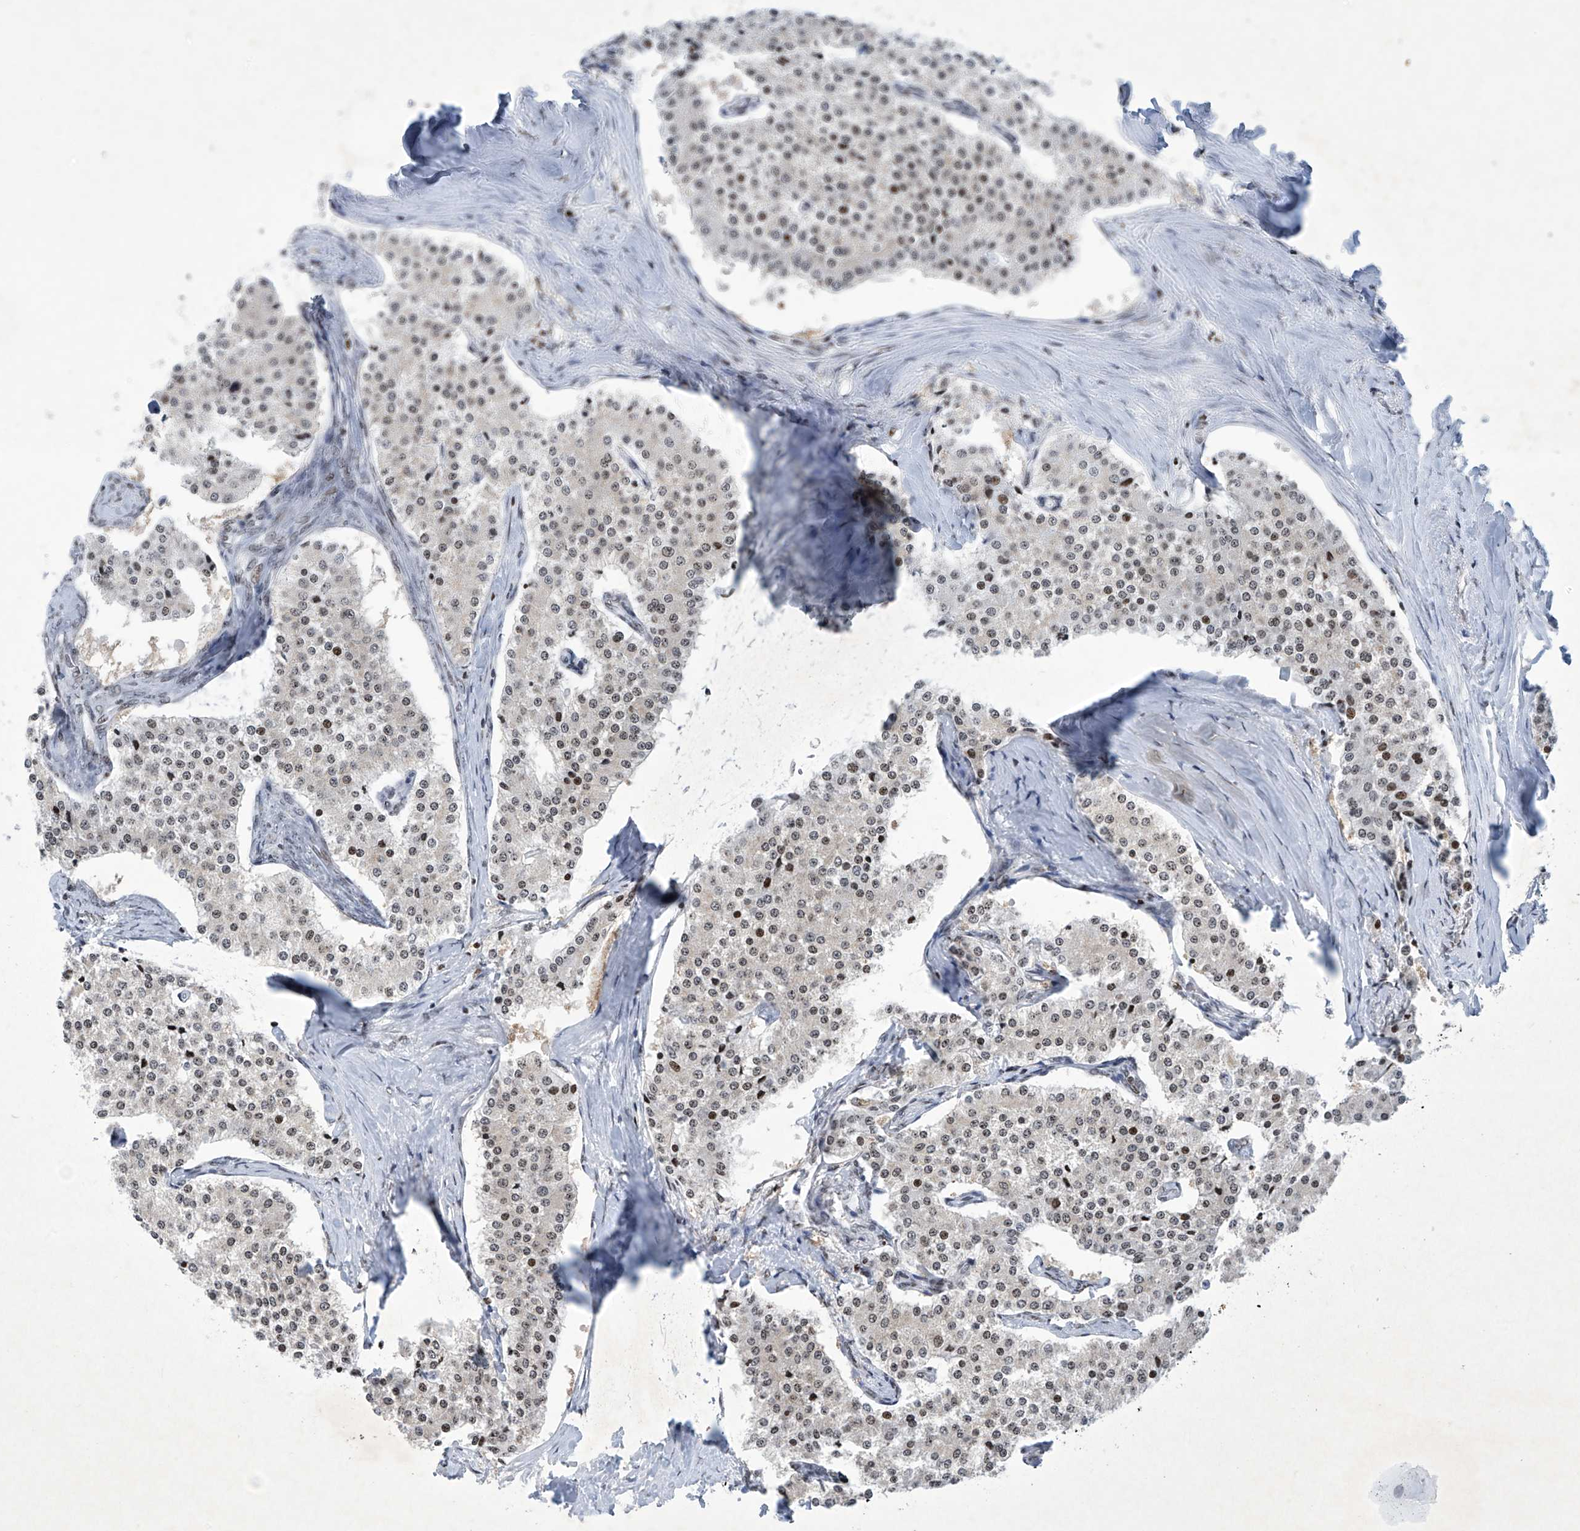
{"staining": {"intensity": "moderate", "quantity": ">75%", "location": "nuclear"}, "tissue": "carcinoid", "cell_type": "Tumor cells", "image_type": "cancer", "snomed": [{"axis": "morphology", "description": "Carcinoid, malignant, NOS"}, {"axis": "topography", "description": "Colon"}], "caption": "IHC histopathology image of neoplastic tissue: human malignant carcinoid stained using immunohistochemistry (IHC) exhibits medium levels of moderate protein expression localized specifically in the nuclear of tumor cells, appearing as a nuclear brown color.", "gene": "RFX7", "patient": {"sex": "female", "age": 52}}